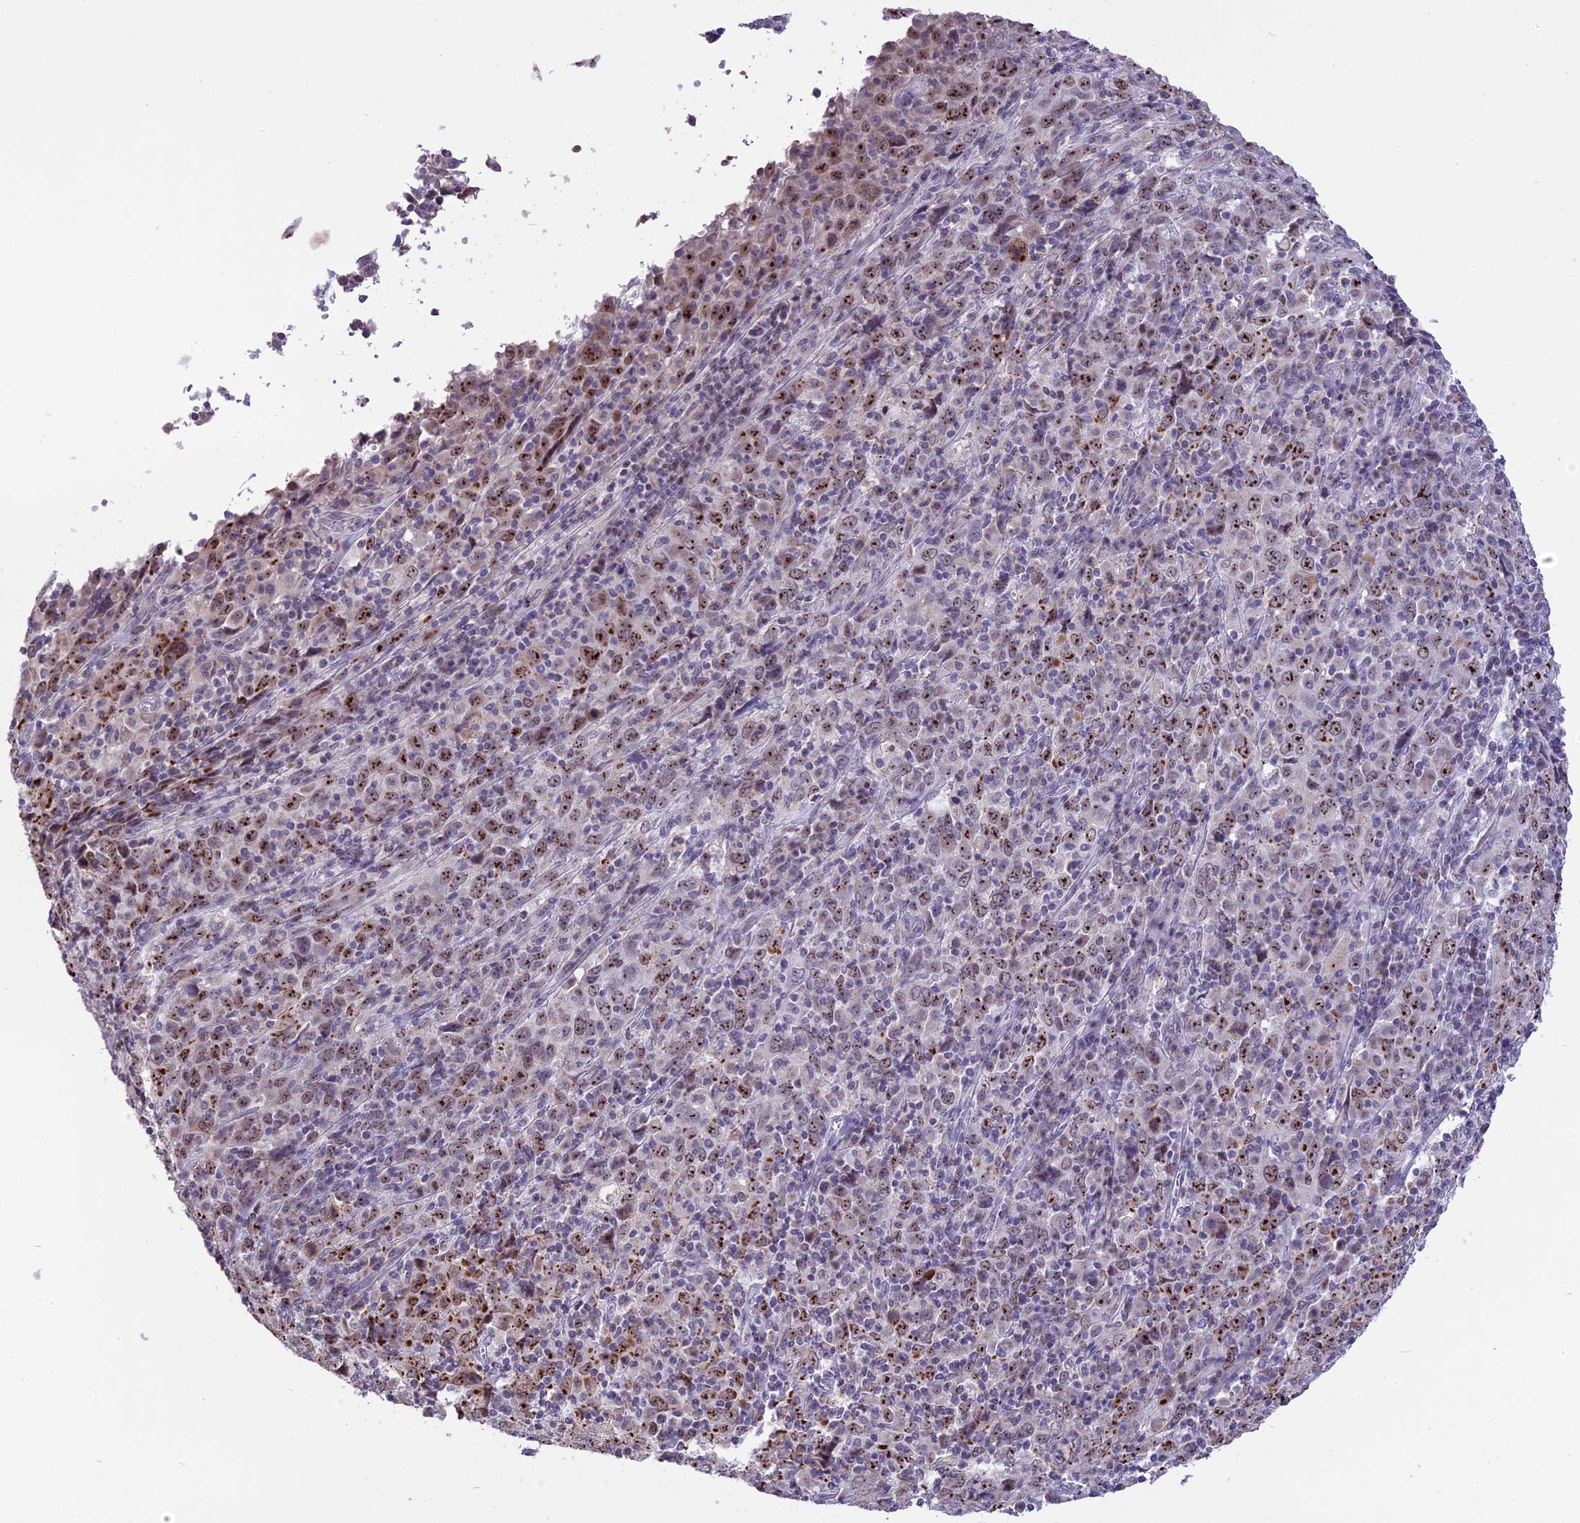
{"staining": {"intensity": "moderate", "quantity": ">75%", "location": "nuclear"}, "tissue": "cervical cancer", "cell_type": "Tumor cells", "image_type": "cancer", "snomed": [{"axis": "morphology", "description": "Squamous cell carcinoma, NOS"}, {"axis": "topography", "description": "Cervix"}], "caption": "This histopathology image reveals cervical cancer stained with IHC to label a protein in brown. The nuclear of tumor cells show moderate positivity for the protein. Nuclei are counter-stained blue.", "gene": "CMSS1", "patient": {"sex": "female", "age": 46}}